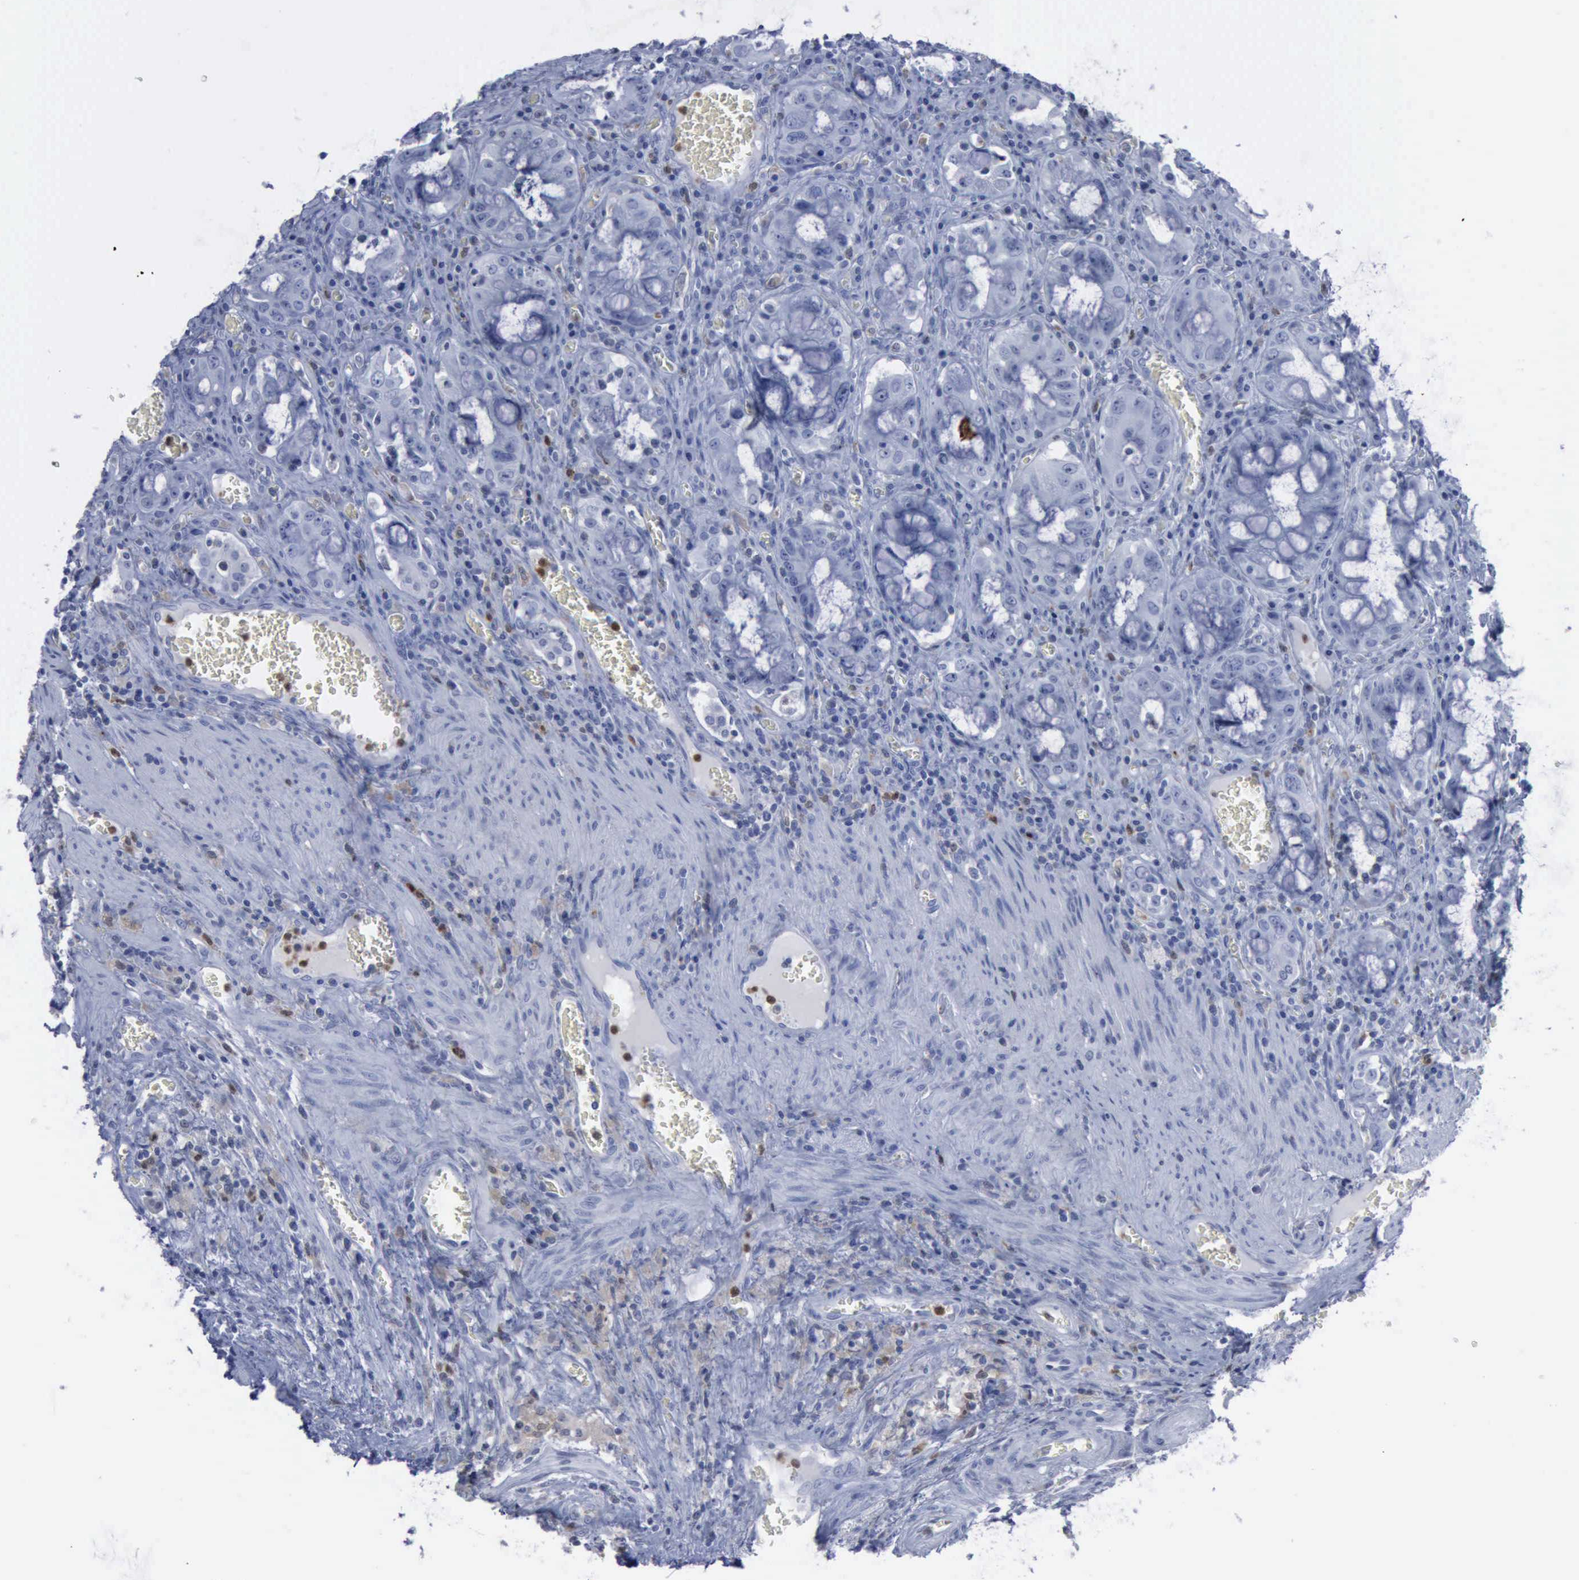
{"staining": {"intensity": "negative", "quantity": "none", "location": "none"}, "tissue": "colorectal cancer", "cell_type": "Tumor cells", "image_type": "cancer", "snomed": [{"axis": "morphology", "description": "Adenocarcinoma, NOS"}, {"axis": "topography", "description": "Rectum"}], "caption": "An immunohistochemistry micrograph of colorectal cancer (adenocarcinoma) is shown. There is no staining in tumor cells of colorectal cancer (adenocarcinoma). (IHC, brightfield microscopy, high magnification).", "gene": "CSTA", "patient": {"sex": "male", "age": 70}}